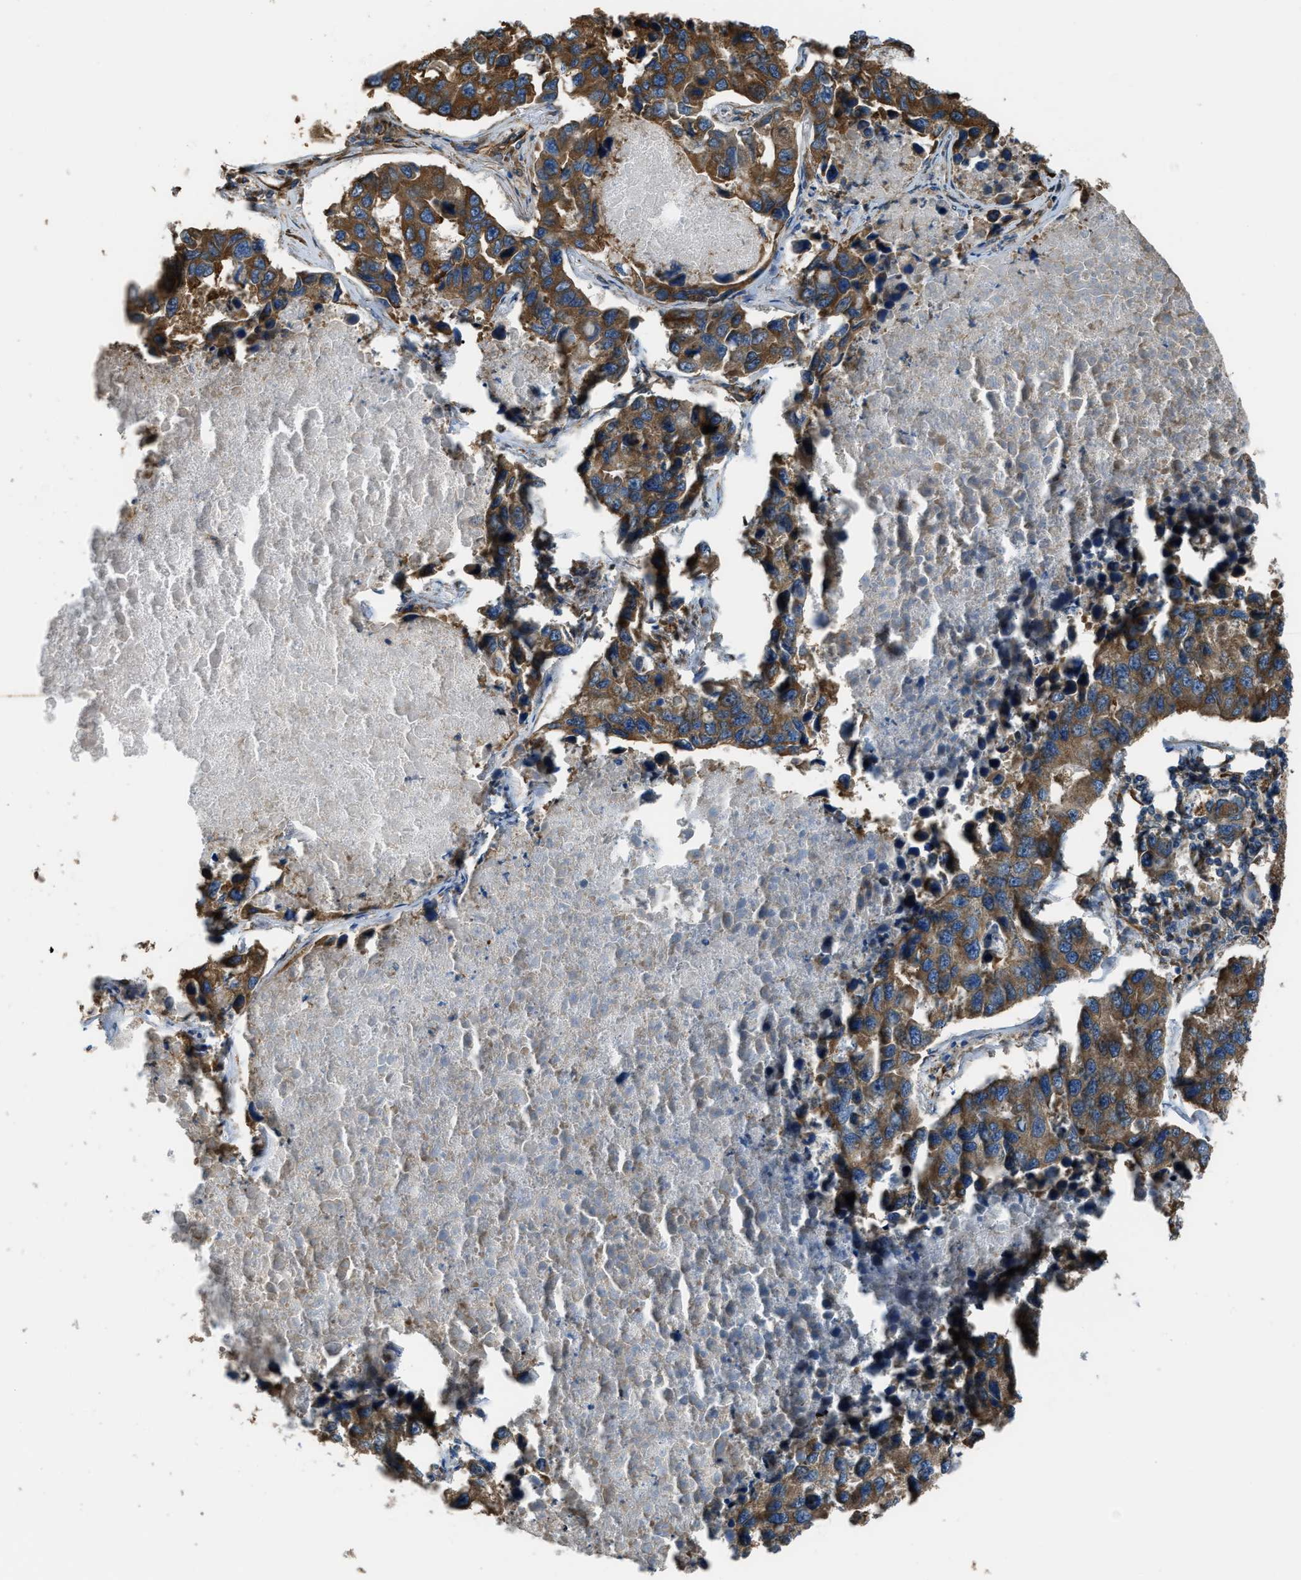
{"staining": {"intensity": "moderate", "quantity": ">75%", "location": "cytoplasmic/membranous"}, "tissue": "lung cancer", "cell_type": "Tumor cells", "image_type": "cancer", "snomed": [{"axis": "morphology", "description": "Adenocarcinoma, NOS"}, {"axis": "topography", "description": "Lung"}], "caption": "A photomicrograph of lung adenocarcinoma stained for a protein displays moderate cytoplasmic/membranous brown staining in tumor cells. Ihc stains the protein in brown and the nuclei are stained blue.", "gene": "TRPC1", "patient": {"sex": "male", "age": 64}}